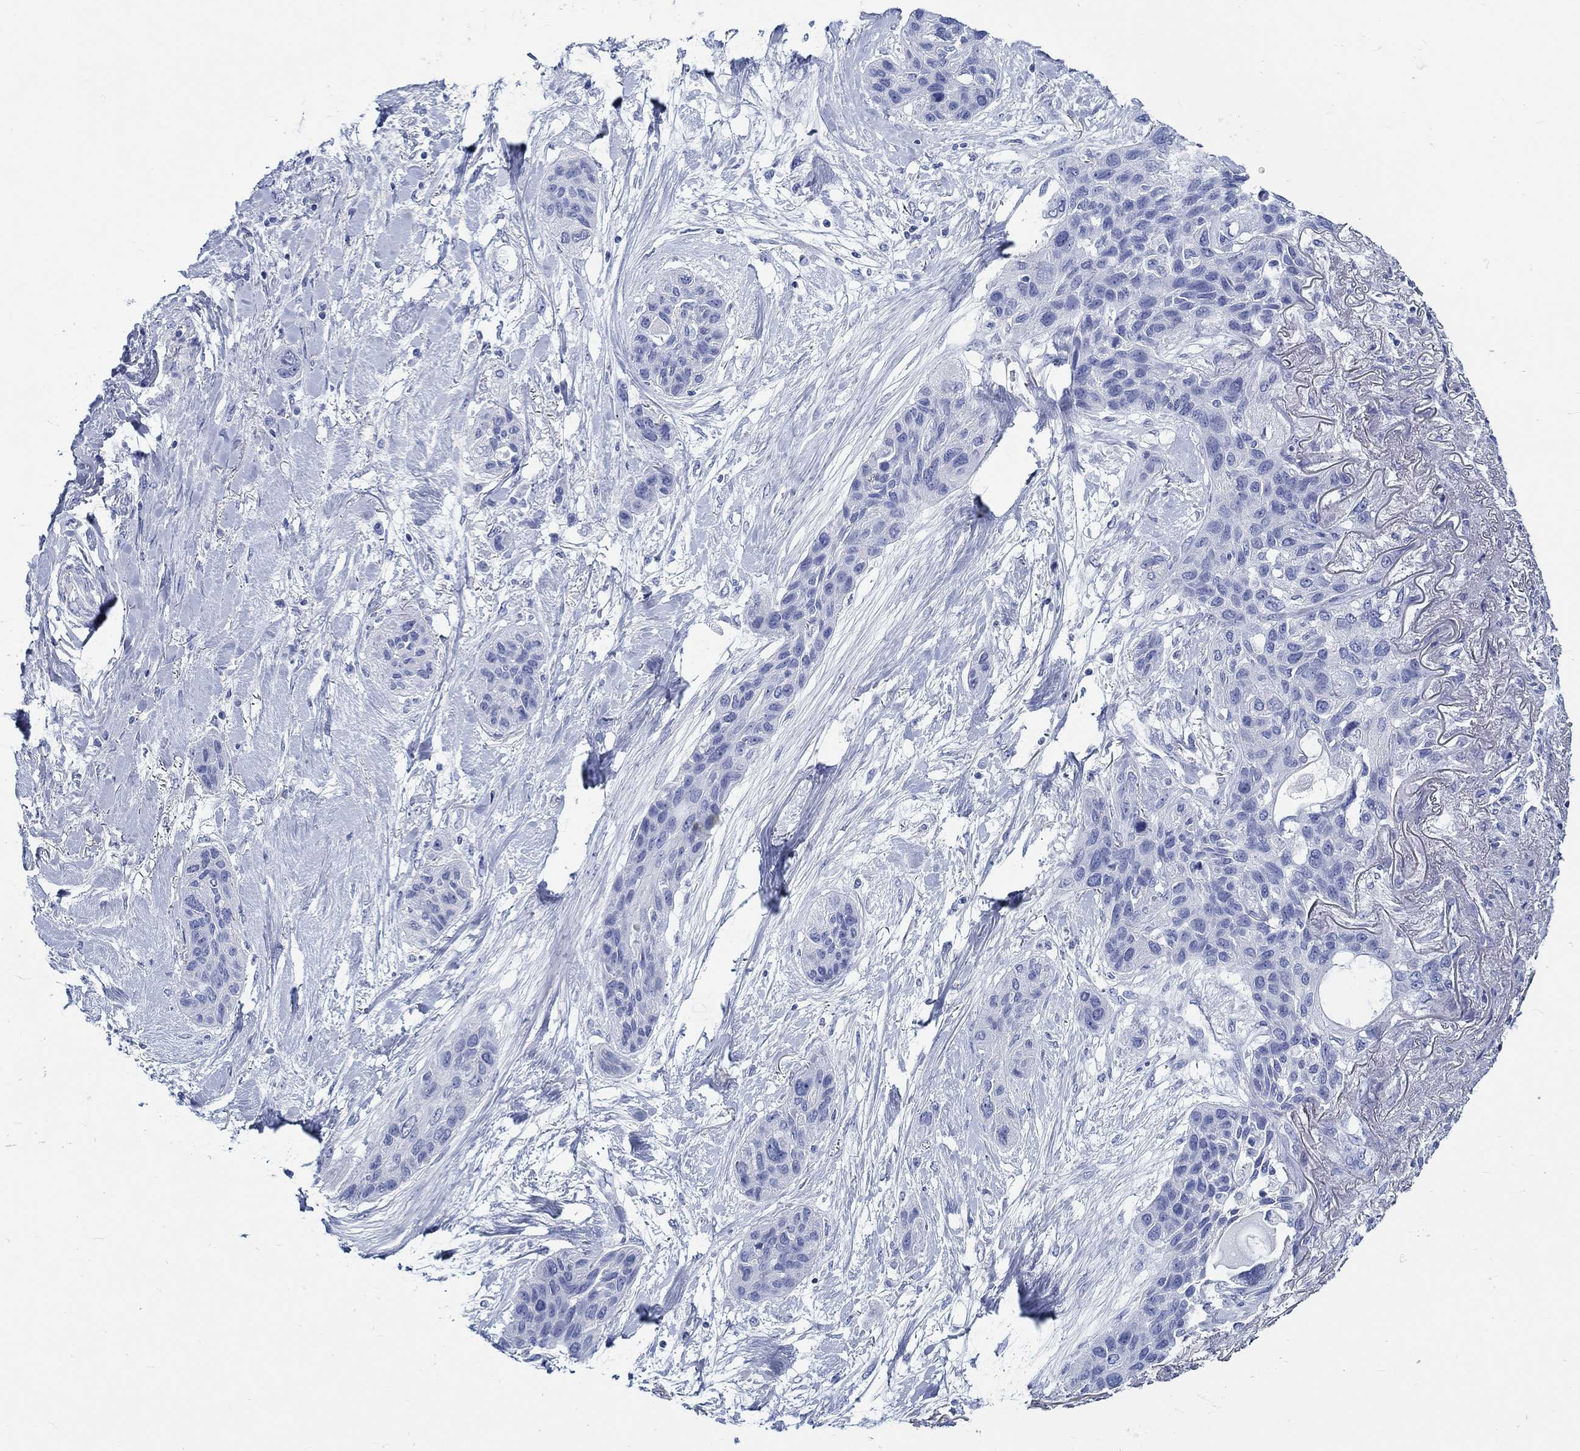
{"staining": {"intensity": "negative", "quantity": "none", "location": "none"}, "tissue": "lung cancer", "cell_type": "Tumor cells", "image_type": "cancer", "snomed": [{"axis": "morphology", "description": "Squamous cell carcinoma, NOS"}, {"axis": "topography", "description": "Lung"}], "caption": "The micrograph reveals no staining of tumor cells in lung cancer.", "gene": "RD3L", "patient": {"sex": "female", "age": 70}}